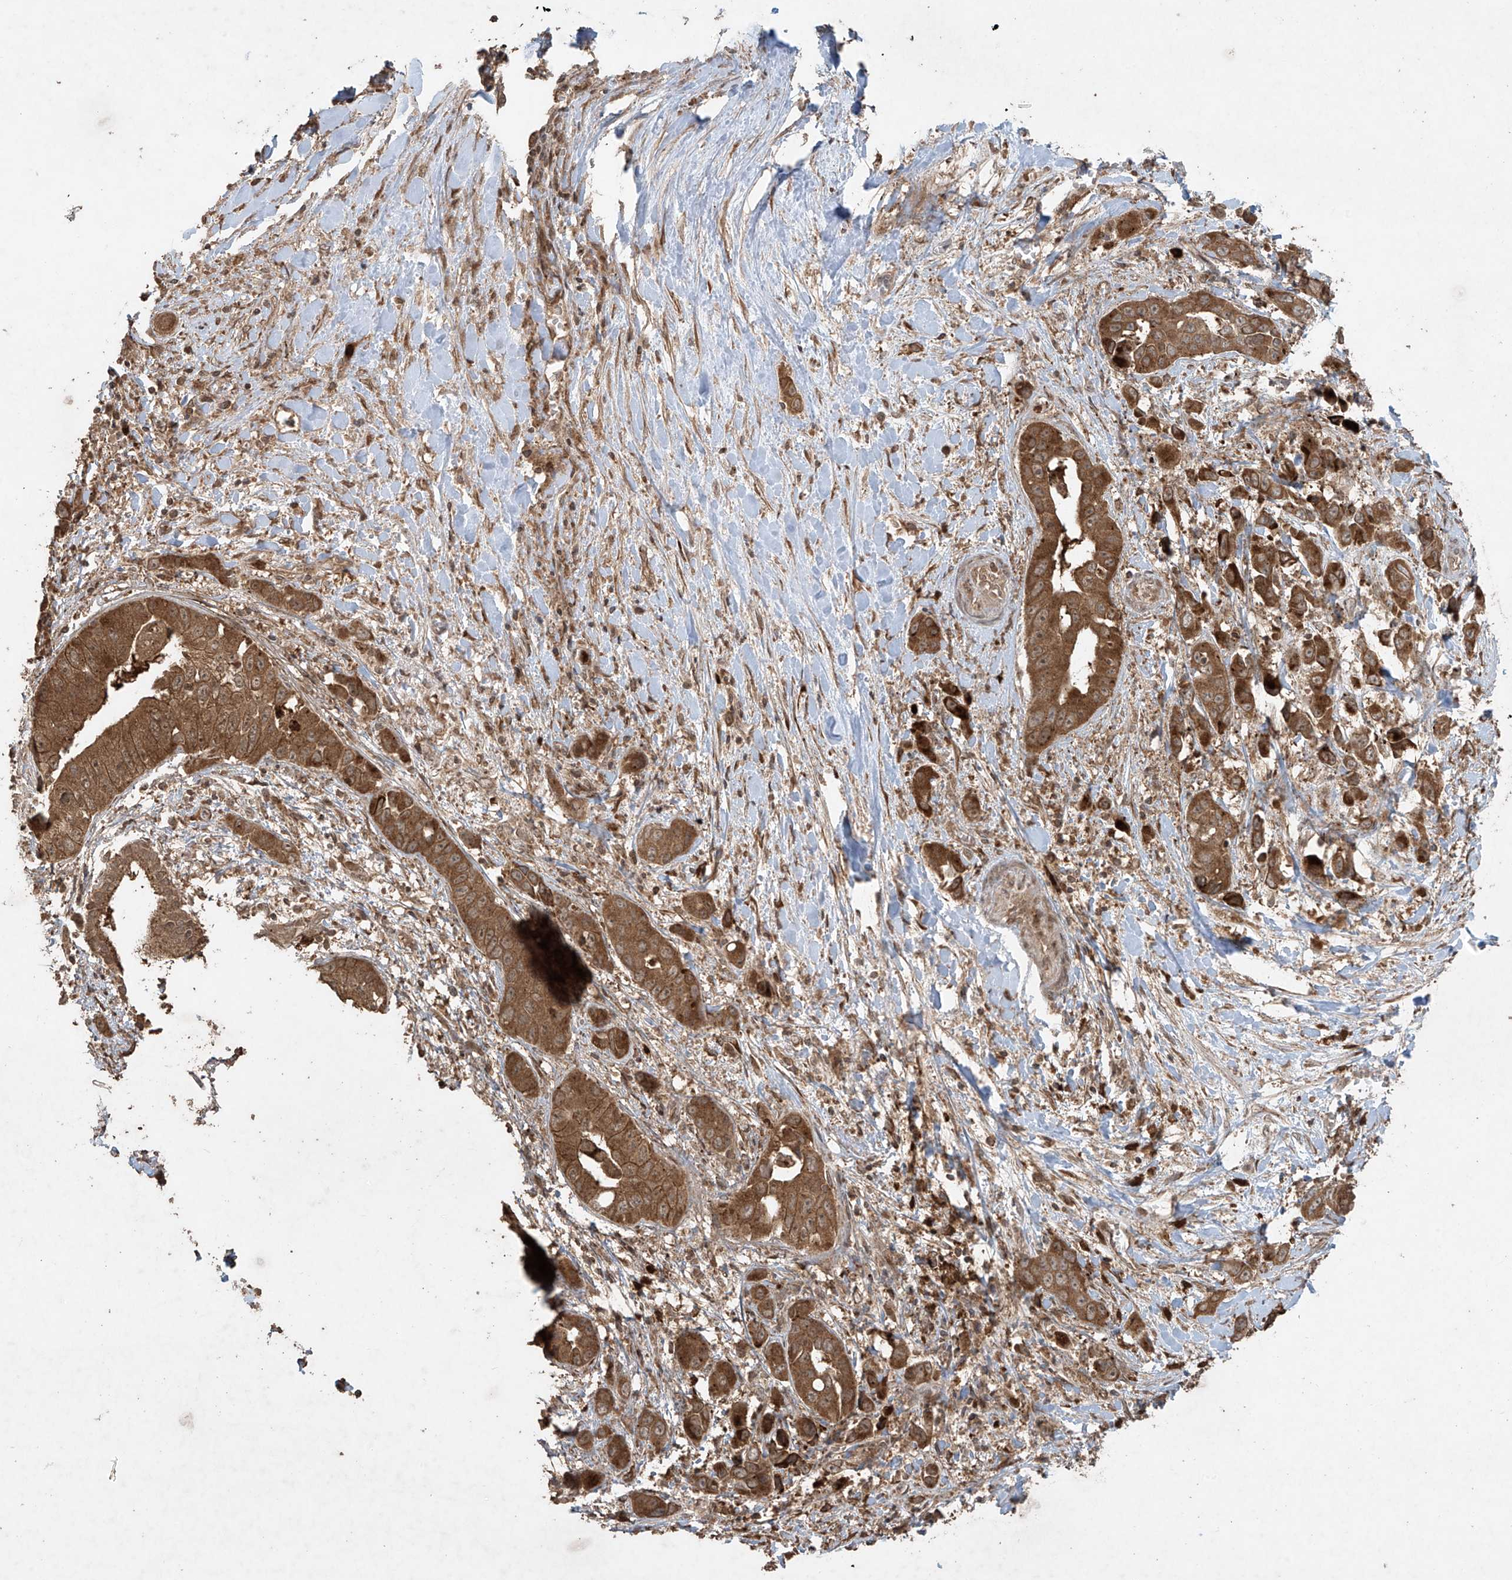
{"staining": {"intensity": "moderate", "quantity": ">75%", "location": "cytoplasmic/membranous"}, "tissue": "liver cancer", "cell_type": "Tumor cells", "image_type": "cancer", "snomed": [{"axis": "morphology", "description": "Cholangiocarcinoma"}, {"axis": "topography", "description": "Liver"}], "caption": "Protein staining shows moderate cytoplasmic/membranous staining in about >75% of tumor cells in liver cancer (cholangiocarcinoma).", "gene": "PGPEP1", "patient": {"sex": "female", "age": 52}}